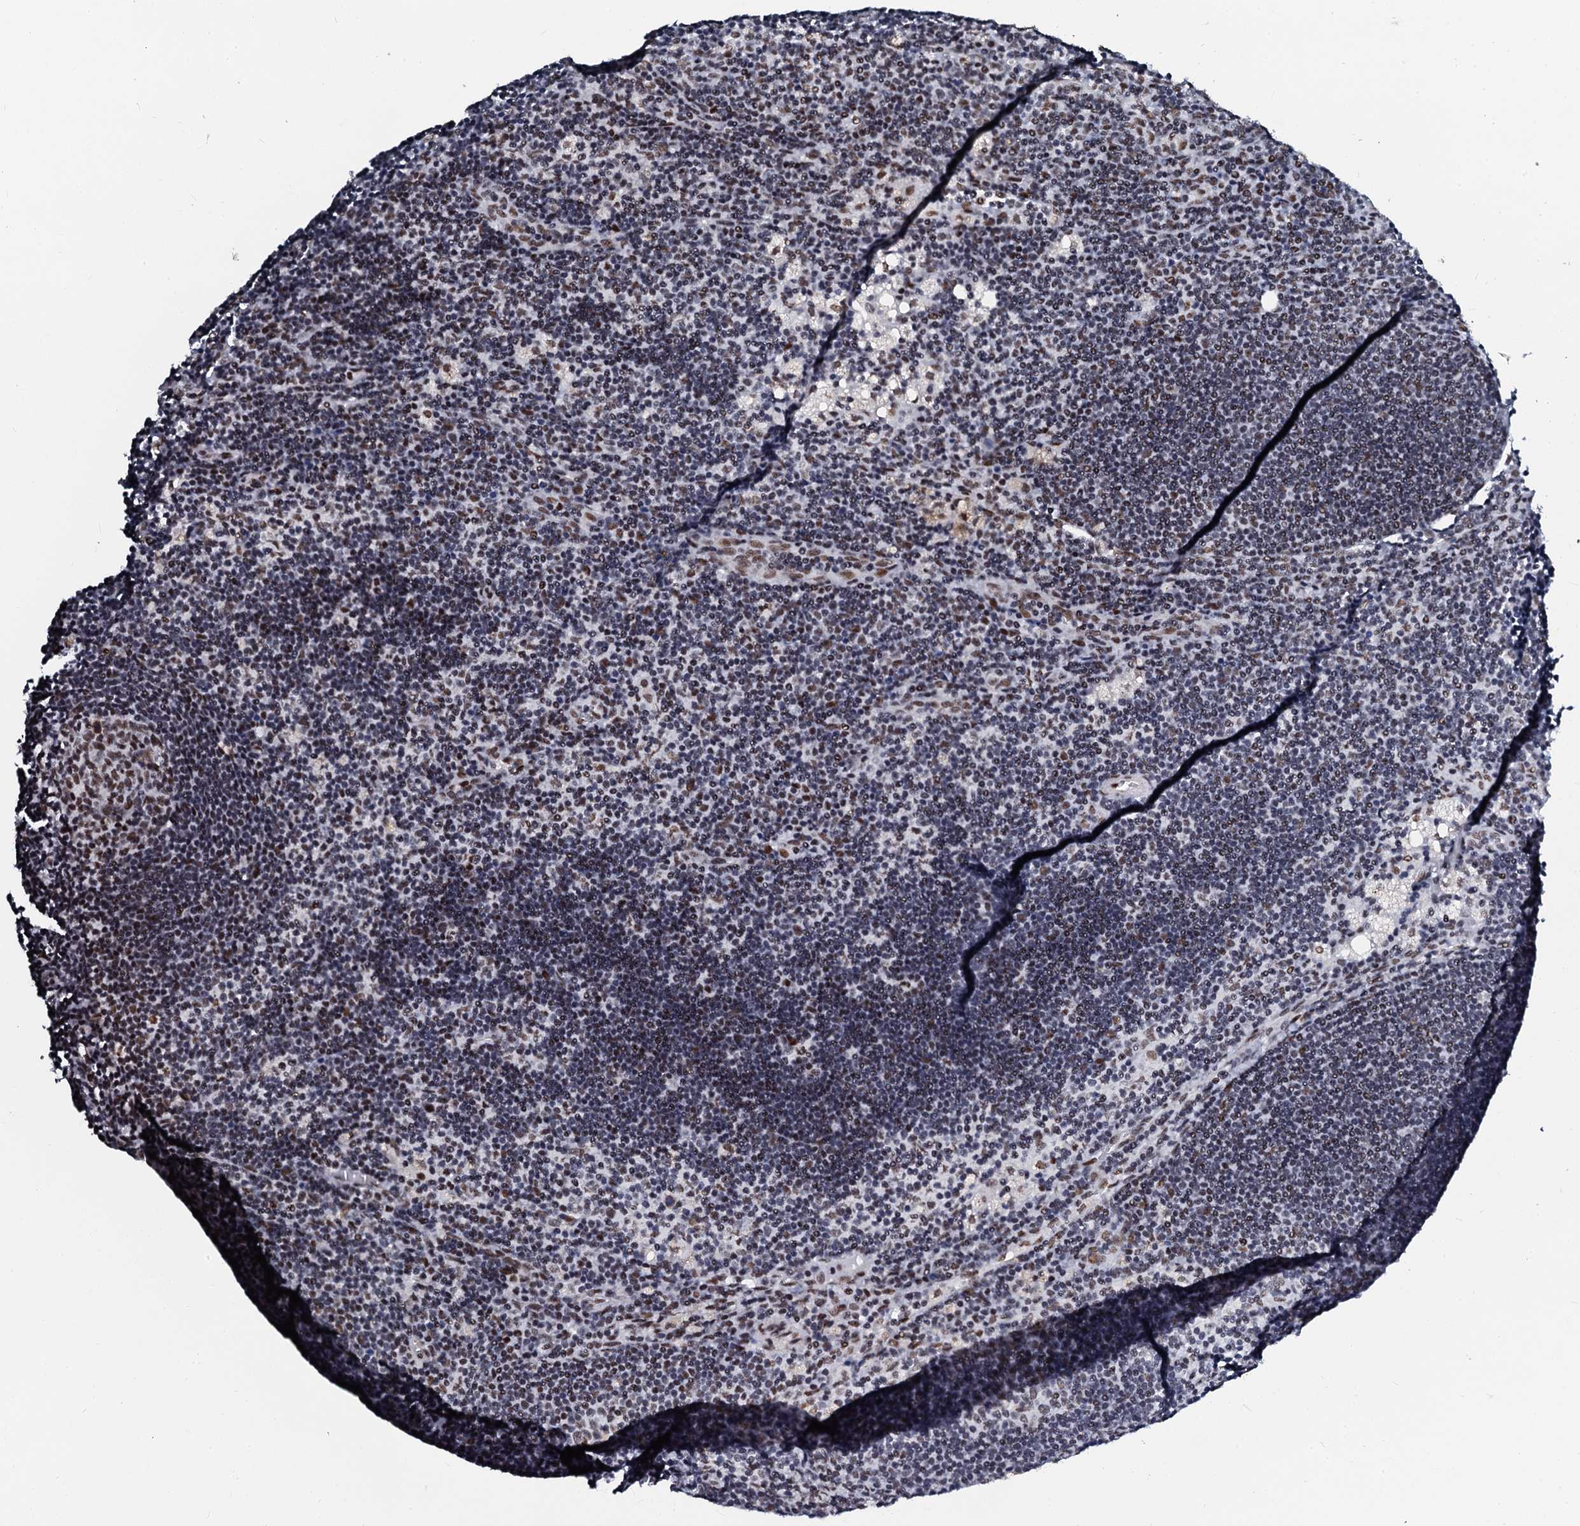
{"staining": {"intensity": "moderate", "quantity": ">75%", "location": "nuclear"}, "tissue": "lymph node", "cell_type": "Germinal center cells", "image_type": "normal", "snomed": [{"axis": "morphology", "description": "Normal tissue, NOS"}, {"axis": "topography", "description": "Lymph node"}], "caption": "A brown stain labels moderate nuclear expression of a protein in germinal center cells of normal human lymph node.", "gene": "SLTM", "patient": {"sex": "male", "age": 24}}